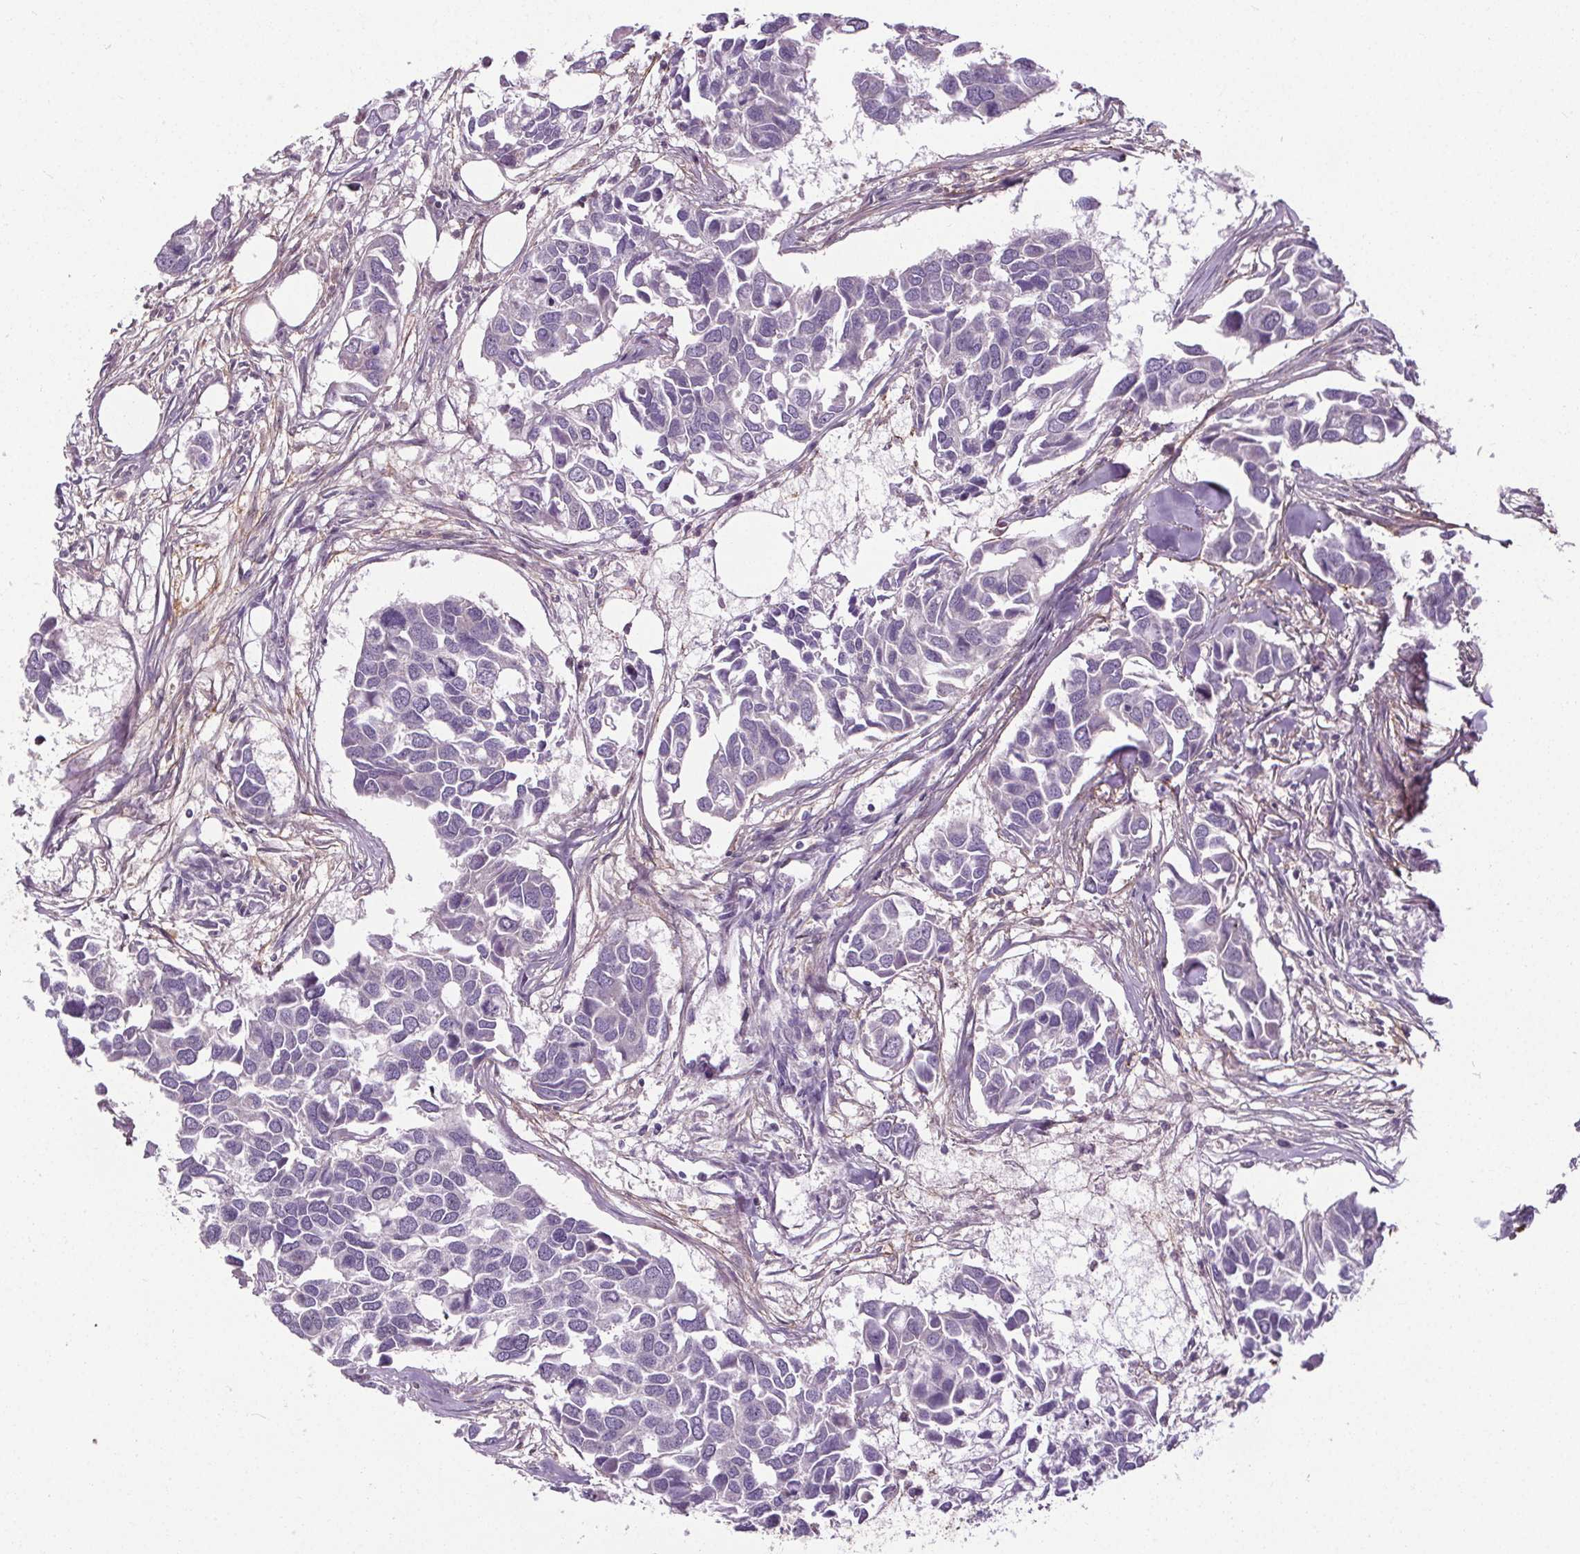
{"staining": {"intensity": "negative", "quantity": "none", "location": "none"}, "tissue": "breast cancer", "cell_type": "Tumor cells", "image_type": "cancer", "snomed": [{"axis": "morphology", "description": "Duct carcinoma"}, {"axis": "topography", "description": "Breast"}], "caption": "IHC of human breast cancer displays no expression in tumor cells.", "gene": "KIAA0232", "patient": {"sex": "female", "age": 83}}